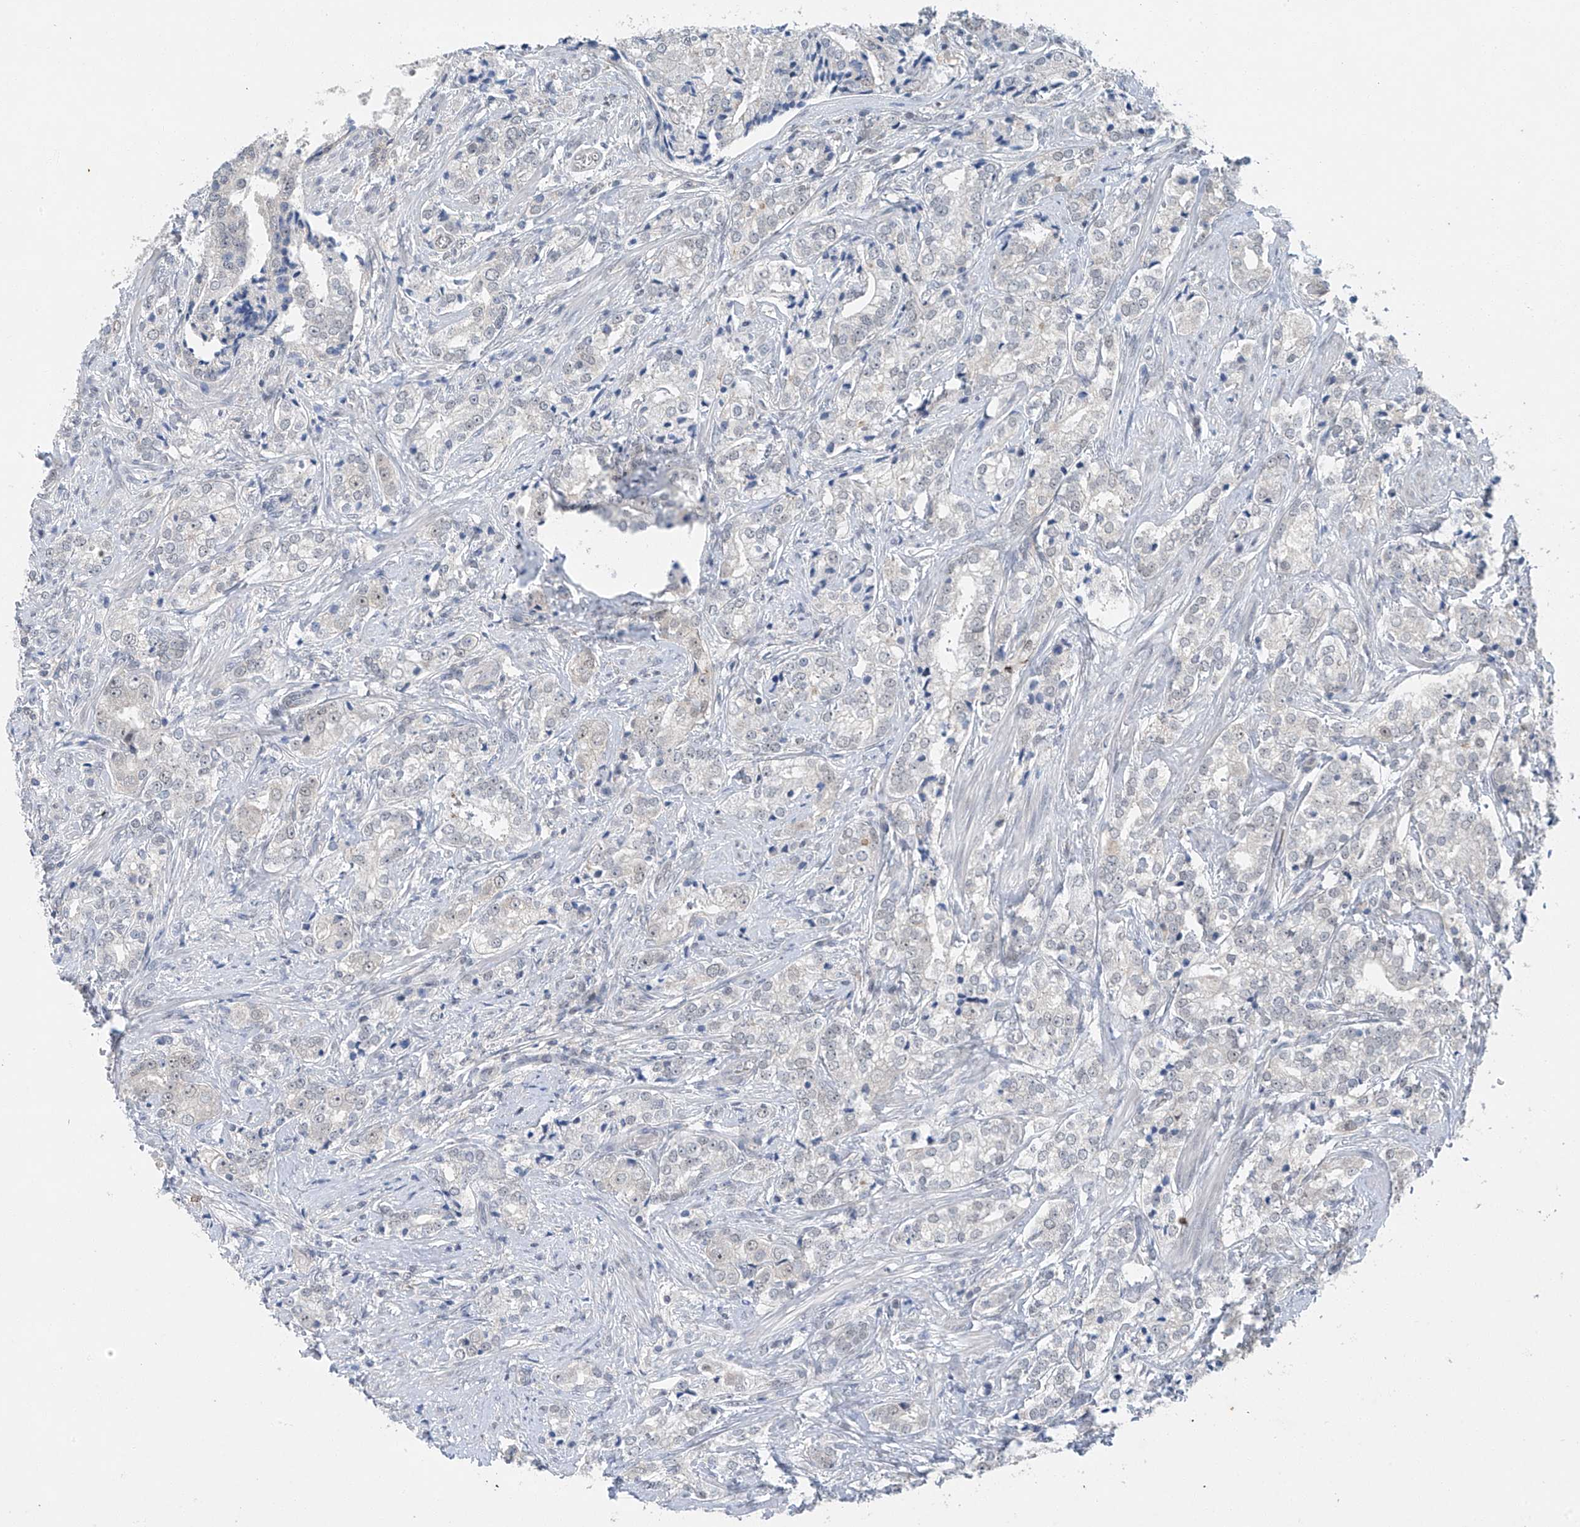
{"staining": {"intensity": "negative", "quantity": "none", "location": "none"}, "tissue": "prostate cancer", "cell_type": "Tumor cells", "image_type": "cancer", "snomed": [{"axis": "morphology", "description": "Adenocarcinoma, High grade"}, {"axis": "topography", "description": "Prostate"}], "caption": "The histopathology image demonstrates no significant staining in tumor cells of prostate cancer.", "gene": "TAF8", "patient": {"sex": "male", "age": 69}}